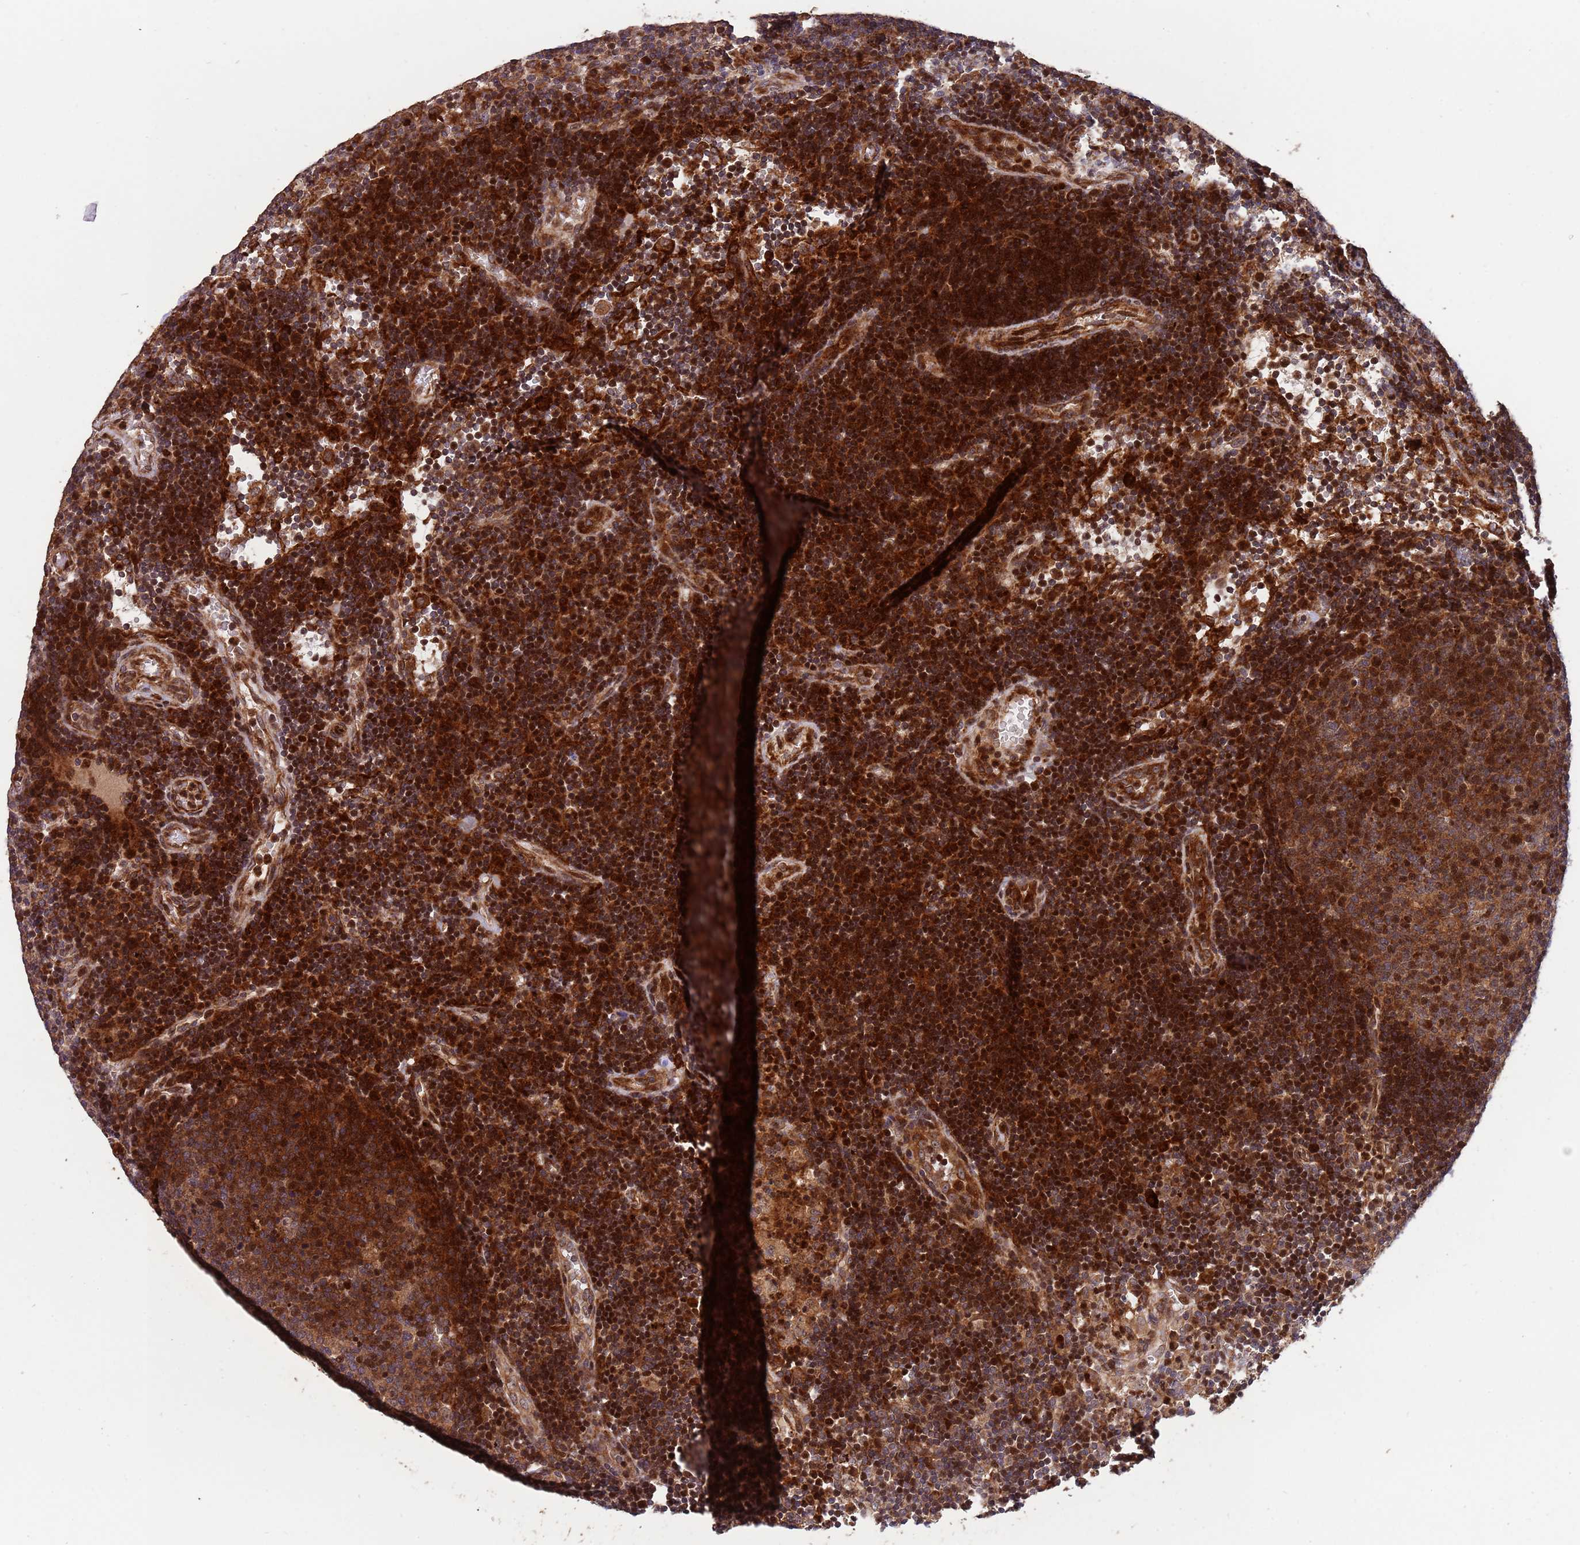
{"staining": {"intensity": "moderate", "quantity": ">75%", "location": "cytoplasmic/membranous,nuclear"}, "tissue": "lymph node", "cell_type": "Germinal center cells", "image_type": "normal", "snomed": [{"axis": "morphology", "description": "Normal tissue, NOS"}, {"axis": "topography", "description": "Lymph node"}], "caption": "IHC of benign human lymph node demonstrates medium levels of moderate cytoplasmic/membranous,nuclear positivity in about >75% of germinal center cells. (DAB (3,3'-diaminobenzidine) IHC, brown staining for protein, blue staining for nuclei).", "gene": "ZNF428", "patient": {"sex": "male", "age": 62}}